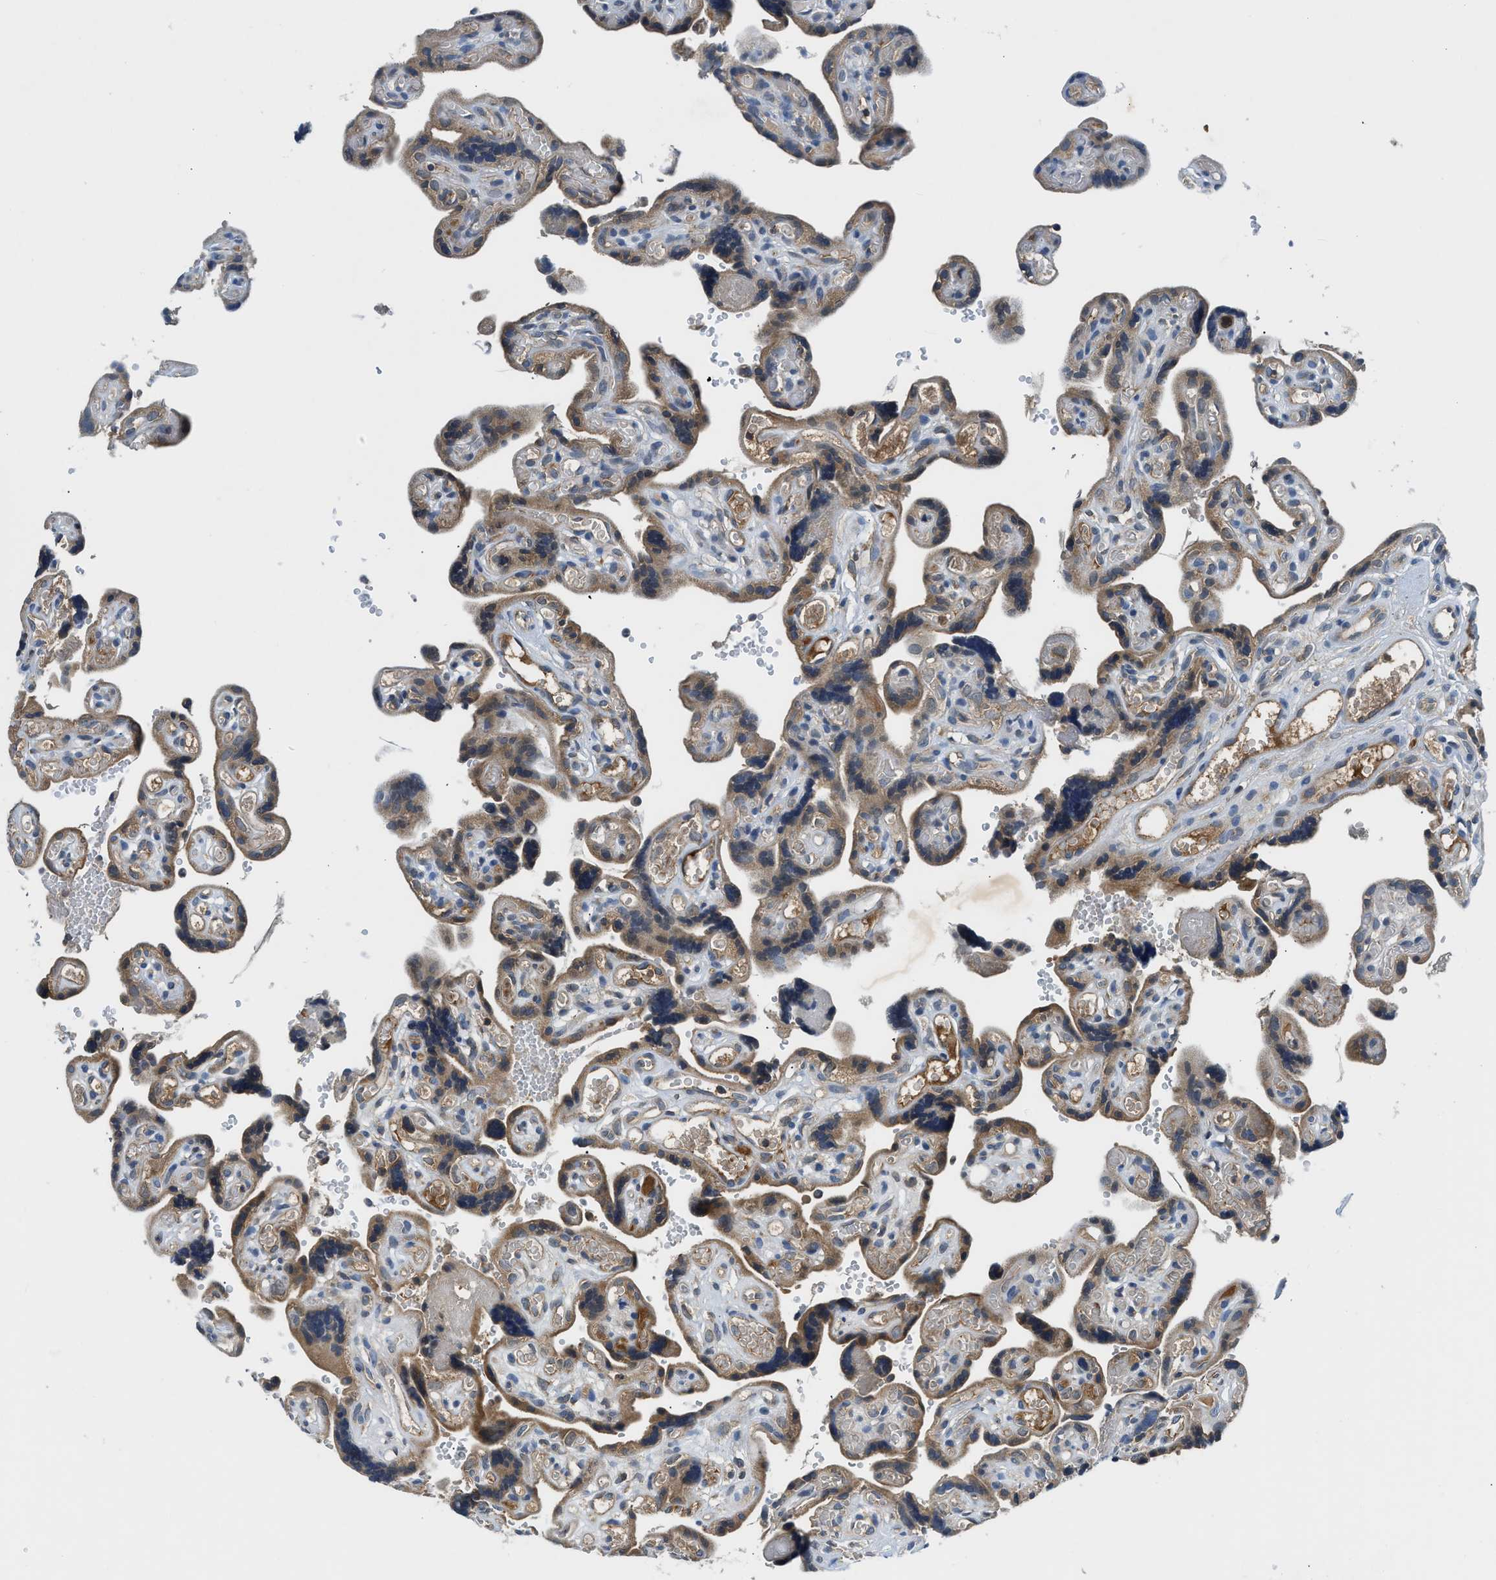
{"staining": {"intensity": "moderate", "quantity": "25%-75%", "location": "cytoplasmic/membranous"}, "tissue": "placenta", "cell_type": "Decidual cells", "image_type": "normal", "snomed": [{"axis": "morphology", "description": "Normal tissue, NOS"}, {"axis": "topography", "description": "Placenta"}], "caption": "Decidual cells reveal medium levels of moderate cytoplasmic/membranous positivity in approximately 25%-75% of cells in normal human placenta. Immunohistochemistry (ihc) stains the protein of interest in brown and the nuclei are stained blue.", "gene": "PAFAH2", "patient": {"sex": "female", "age": 30}}